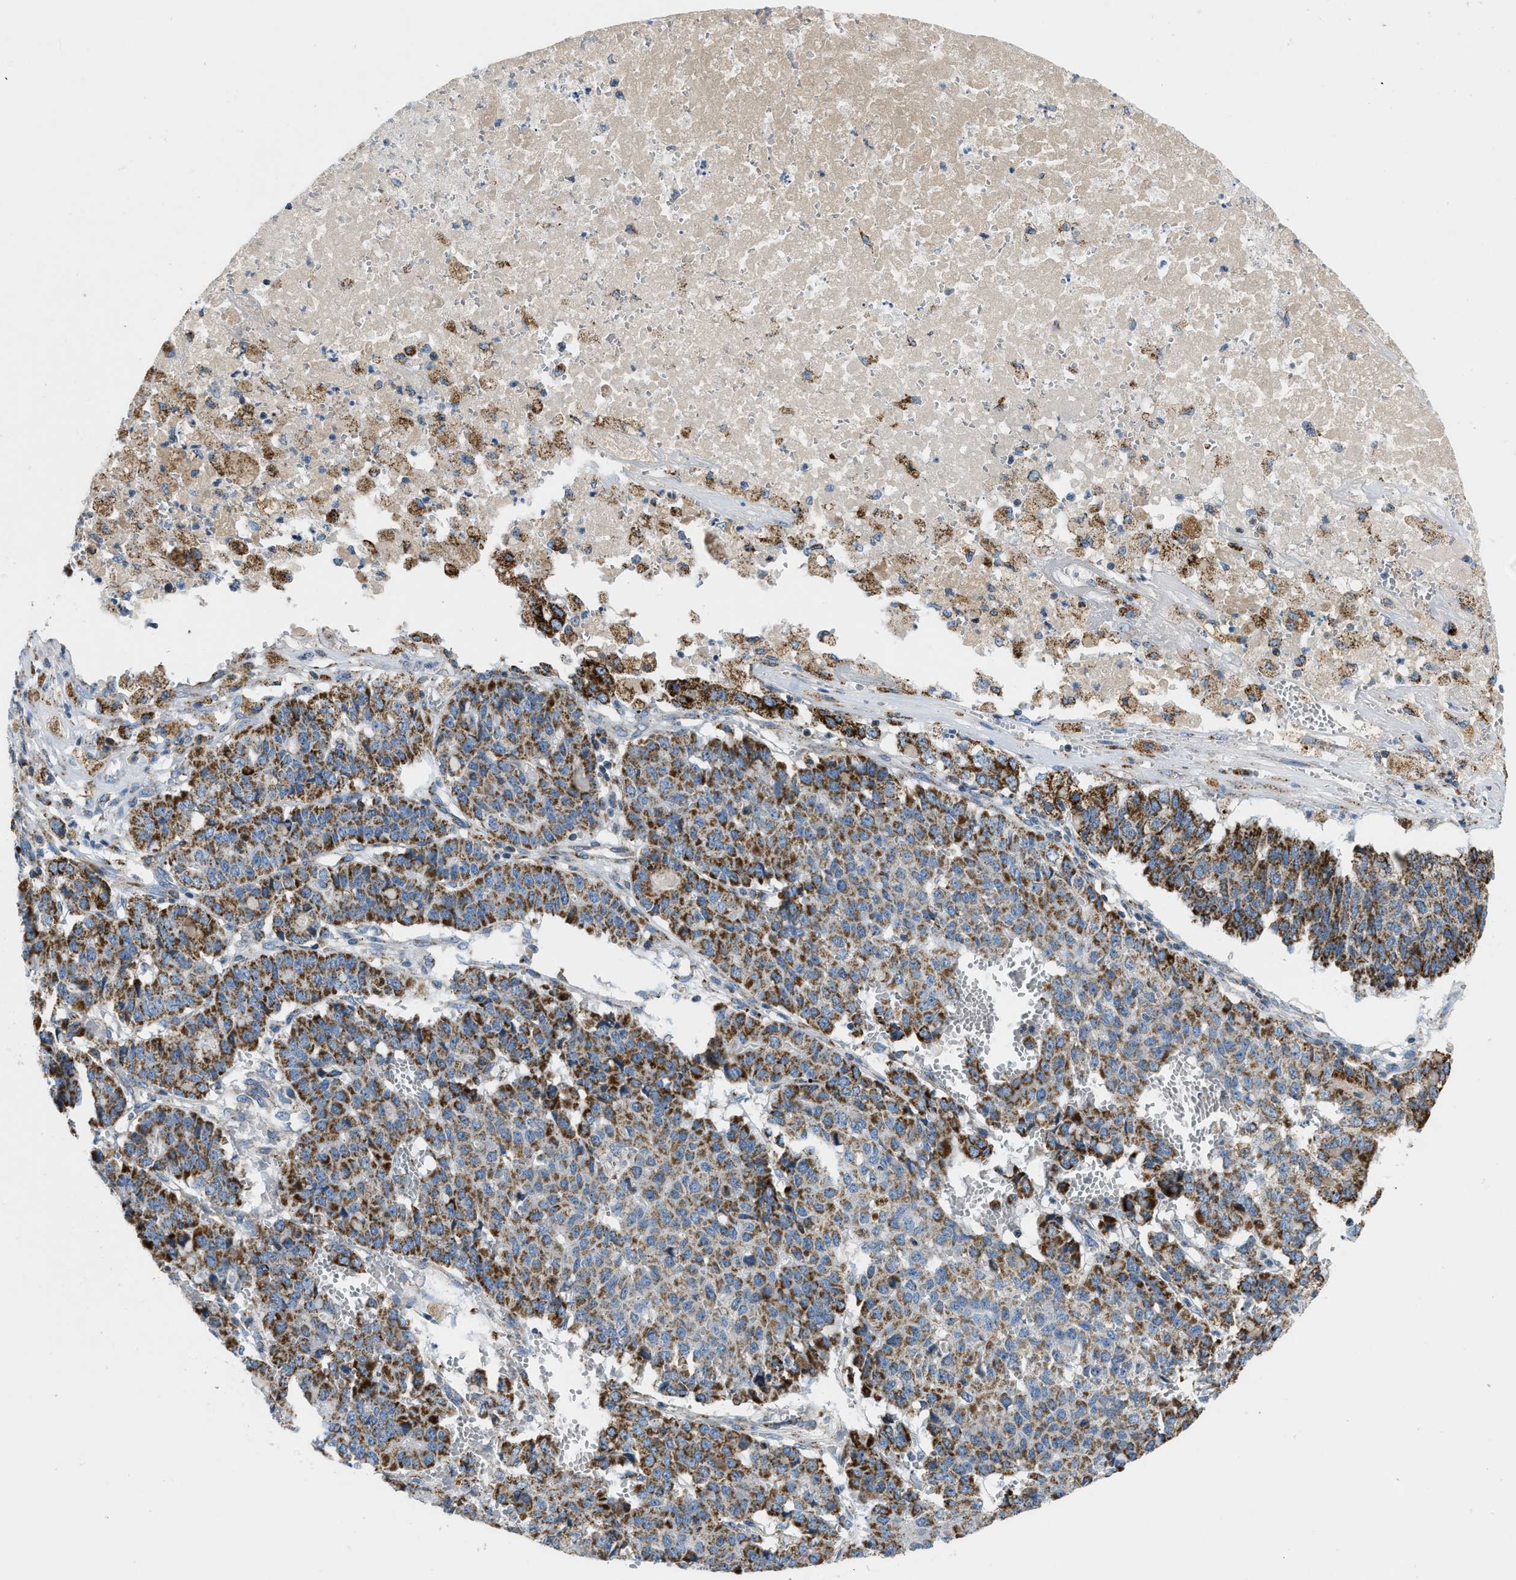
{"staining": {"intensity": "strong", "quantity": ">75%", "location": "cytoplasmic/membranous"}, "tissue": "pancreatic cancer", "cell_type": "Tumor cells", "image_type": "cancer", "snomed": [{"axis": "morphology", "description": "Adenocarcinoma, NOS"}, {"axis": "topography", "description": "Pancreas"}], "caption": "A high-resolution histopathology image shows immunohistochemistry (IHC) staining of adenocarcinoma (pancreatic), which demonstrates strong cytoplasmic/membranous positivity in approximately >75% of tumor cells.", "gene": "ACADVL", "patient": {"sex": "male", "age": 50}}